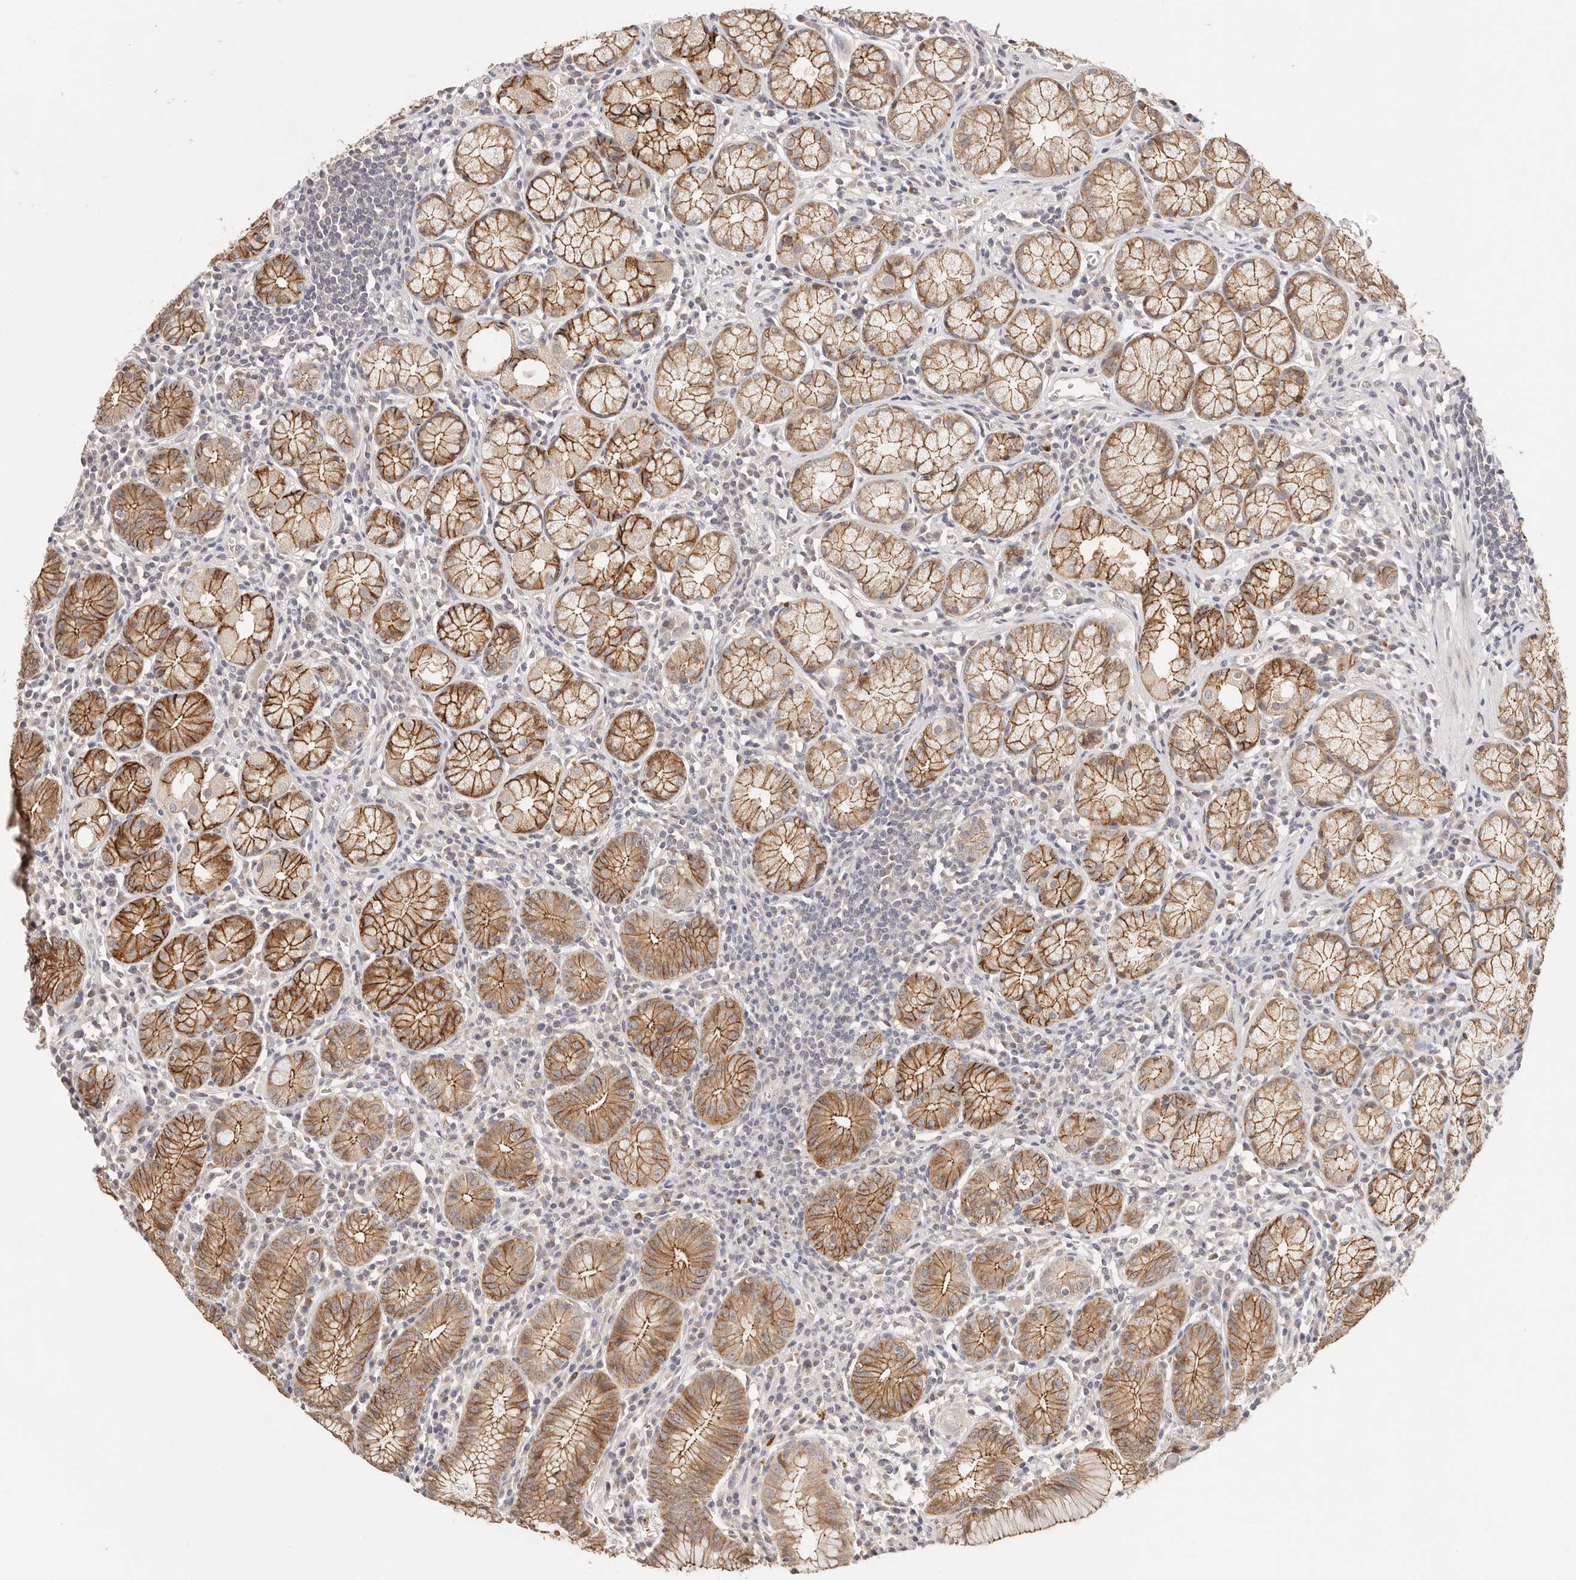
{"staining": {"intensity": "strong", "quantity": "25%-75%", "location": "cytoplasmic/membranous"}, "tissue": "stomach", "cell_type": "Glandular cells", "image_type": "normal", "snomed": [{"axis": "morphology", "description": "Normal tissue, NOS"}, {"axis": "topography", "description": "Stomach"}], "caption": "A high-resolution photomicrograph shows immunohistochemistry staining of unremarkable stomach, which reveals strong cytoplasmic/membranous expression in approximately 25%-75% of glandular cells. The protein of interest is shown in brown color, while the nuclei are stained blue.", "gene": "CXADR", "patient": {"sex": "male", "age": 55}}